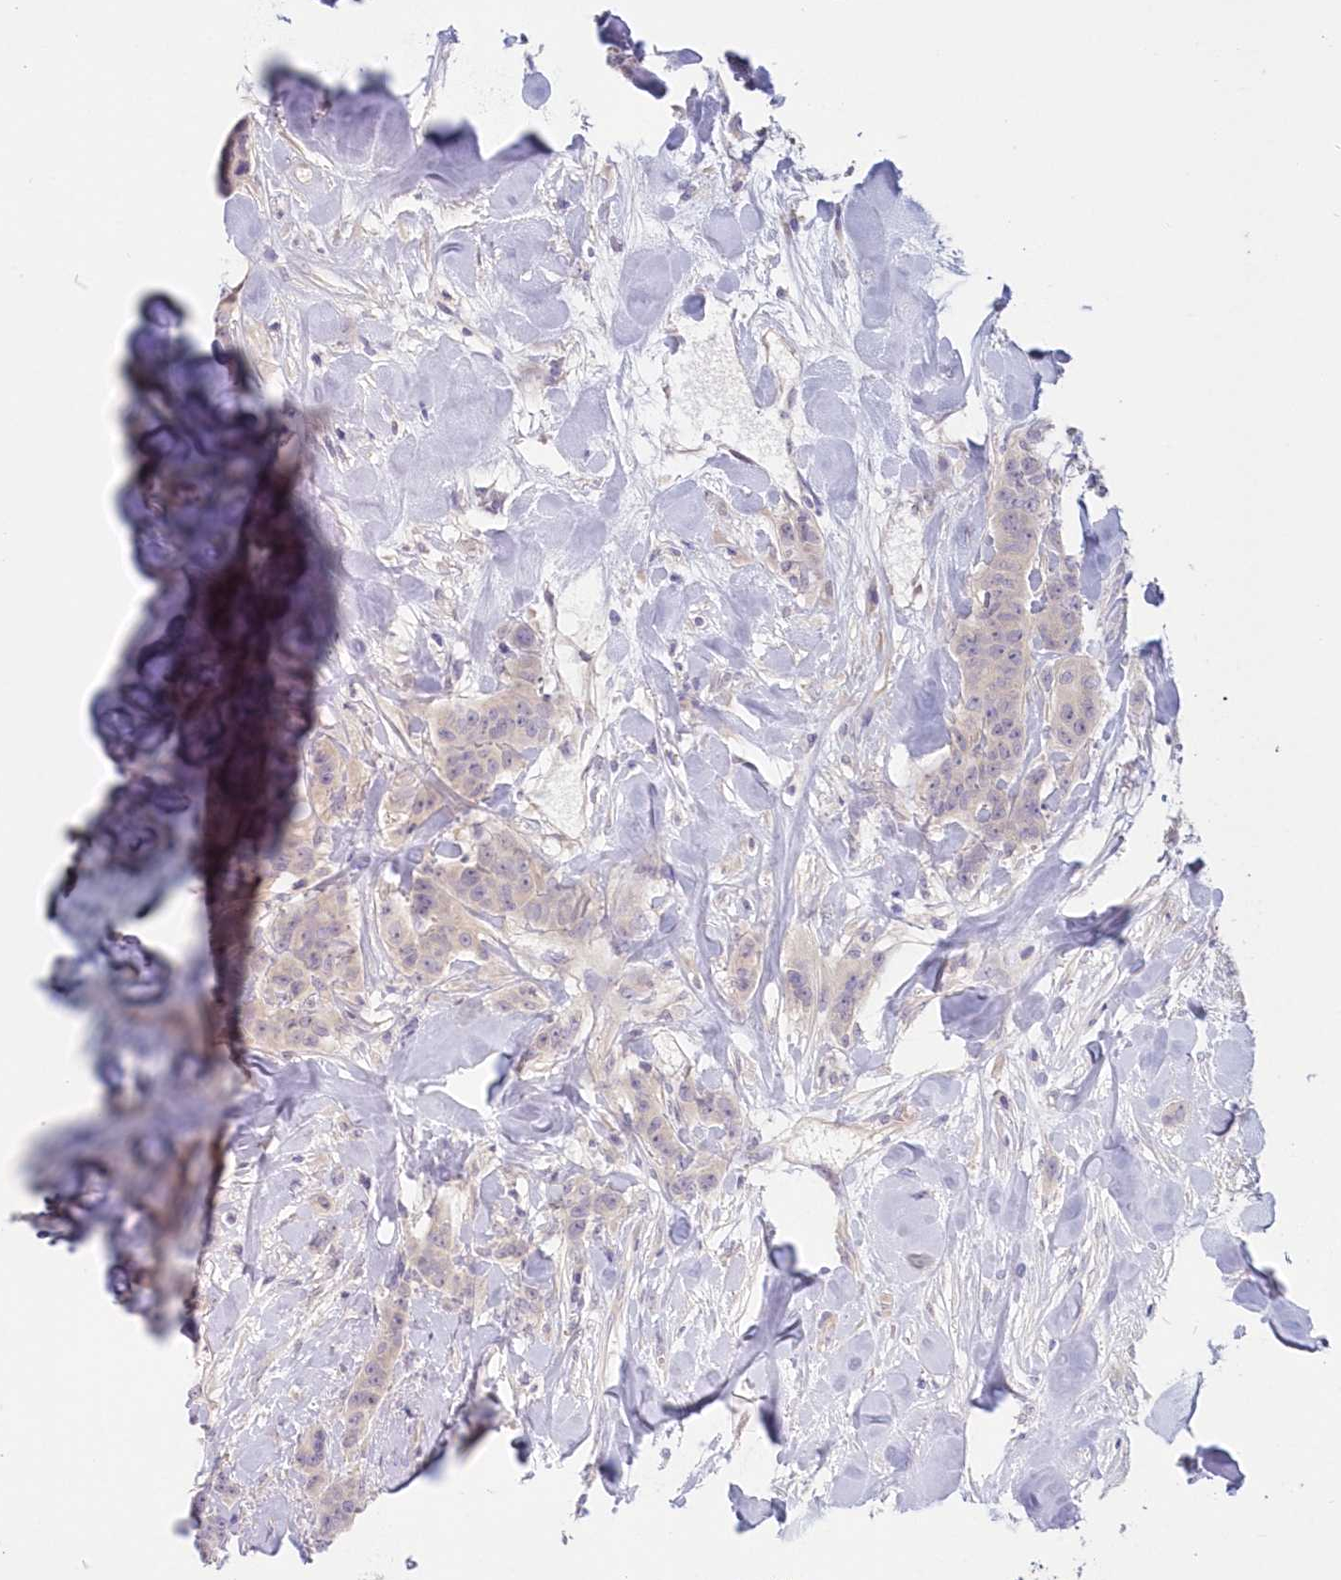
{"staining": {"intensity": "negative", "quantity": "none", "location": "none"}, "tissue": "breast cancer", "cell_type": "Tumor cells", "image_type": "cancer", "snomed": [{"axis": "morphology", "description": "Duct carcinoma"}, {"axis": "topography", "description": "Breast"}], "caption": "IHC of breast cancer demonstrates no staining in tumor cells.", "gene": "KATNA1", "patient": {"sex": "female", "age": 40}}